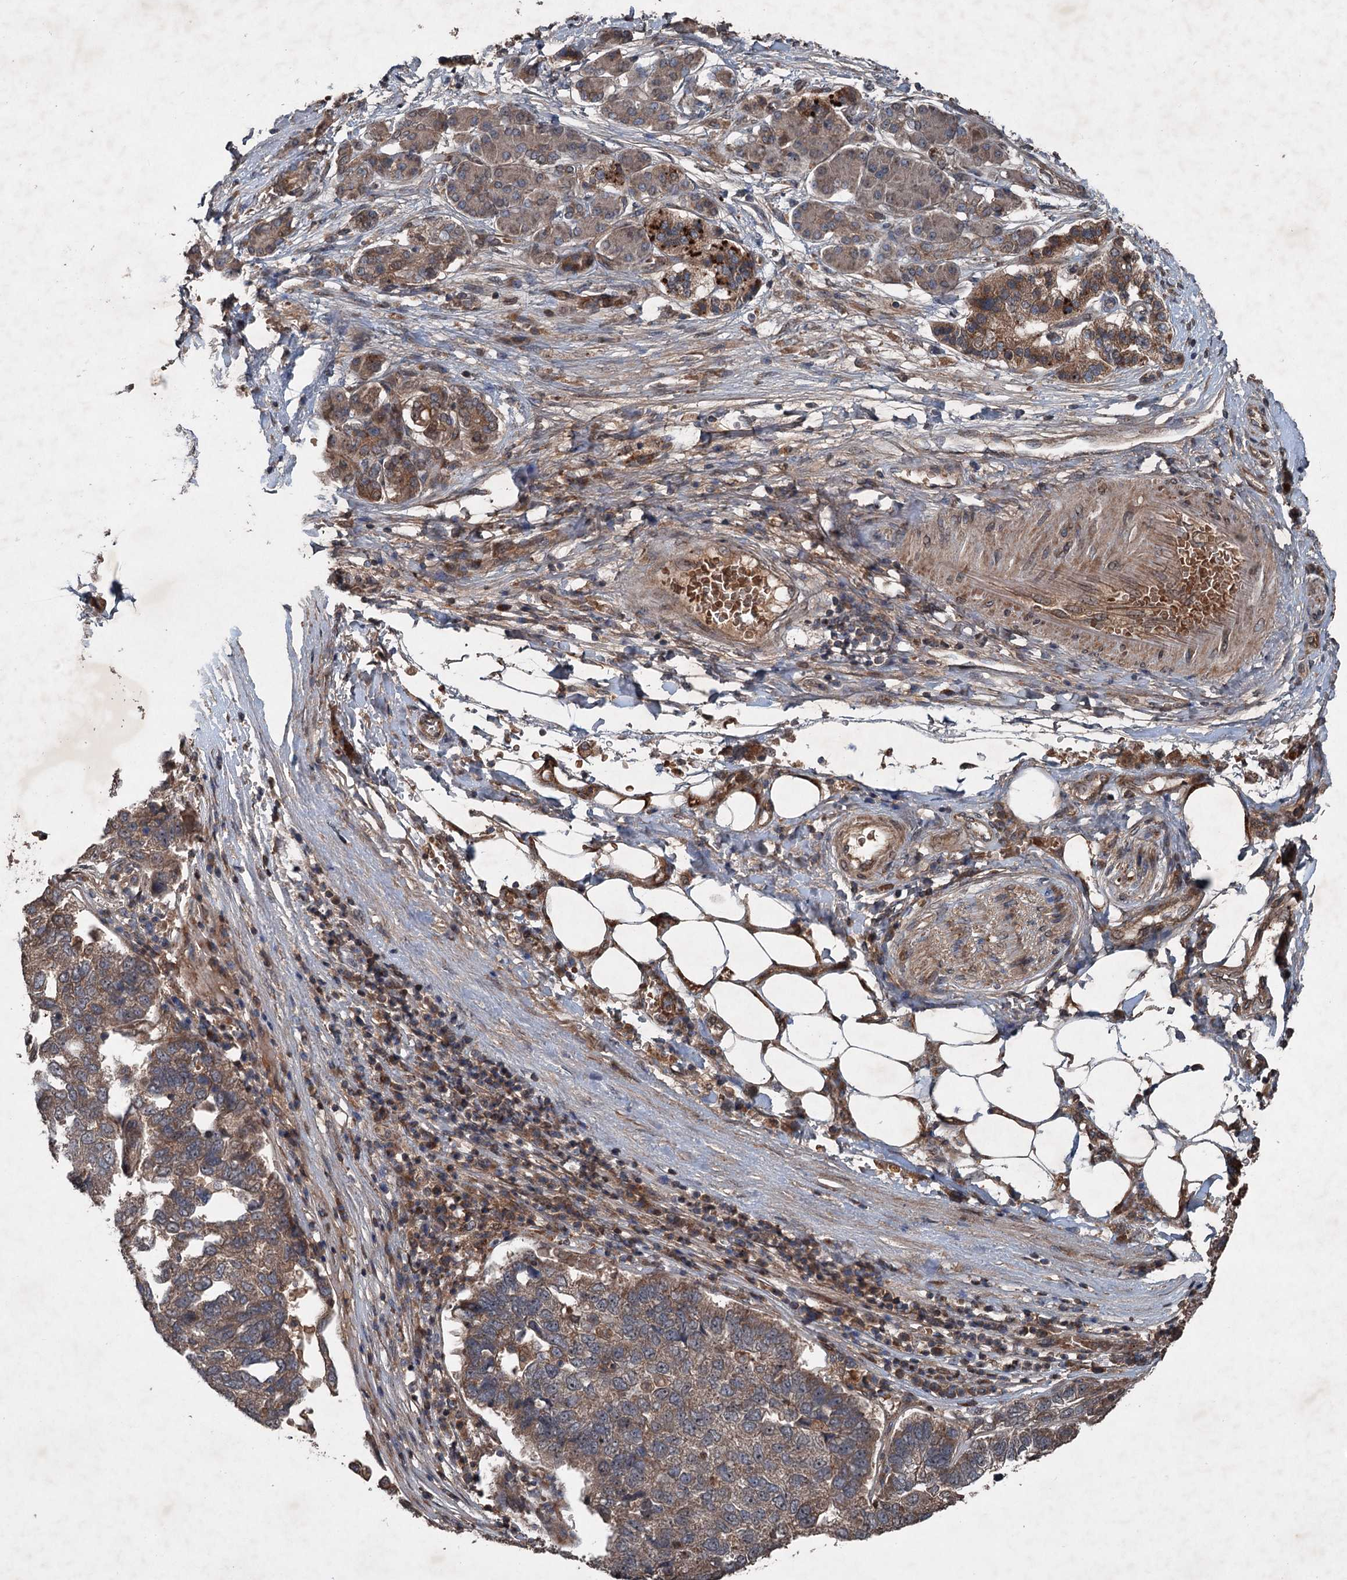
{"staining": {"intensity": "moderate", "quantity": ">75%", "location": "cytoplasmic/membranous"}, "tissue": "pancreatic cancer", "cell_type": "Tumor cells", "image_type": "cancer", "snomed": [{"axis": "morphology", "description": "Adenocarcinoma, NOS"}, {"axis": "topography", "description": "Pancreas"}], "caption": "A histopathology image of pancreatic cancer stained for a protein demonstrates moderate cytoplasmic/membranous brown staining in tumor cells.", "gene": "ALAS1", "patient": {"sex": "female", "age": 61}}